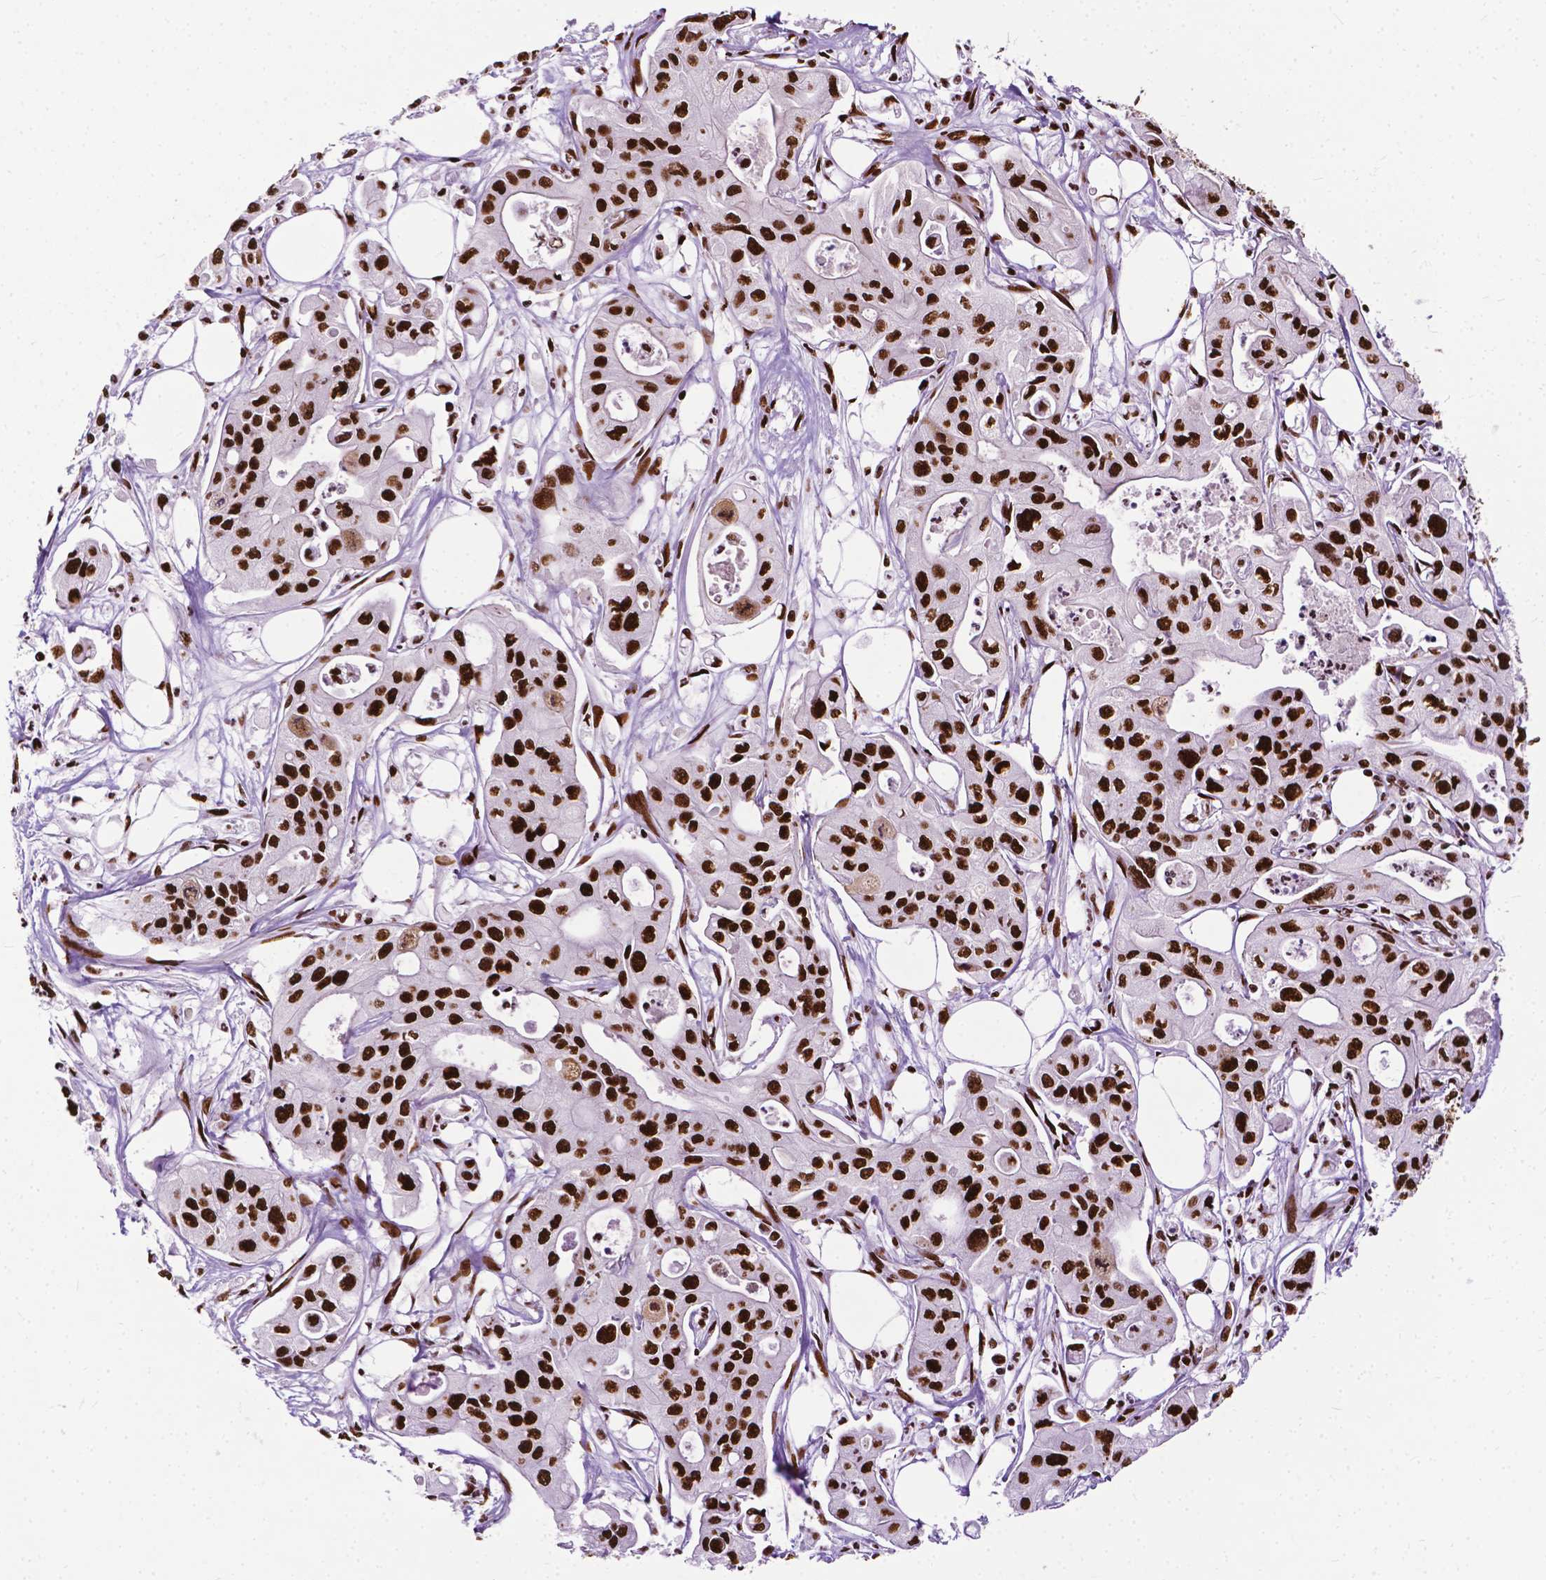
{"staining": {"intensity": "strong", "quantity": ">75%", "location": "nuclear"}, "tissue": "pancreatic cancer", "cell_type": "Tumor cells", "image_type": "cancer", "snomed": [{"axis": "morphology", "description": "Adenocarcinoma, NOS"}, {"axis": "topography", "description": "Pancreas"}], "caption": "A brown stain labels strong nuclear expression of a protein in human pancreatic cancer (adenocarcinoma) tumor cells. (brown staining indicates protein expression, while blue staining denotes nuclei).", "gene": "SMIM5", "patient": {"sex": "male", "age": 70}}